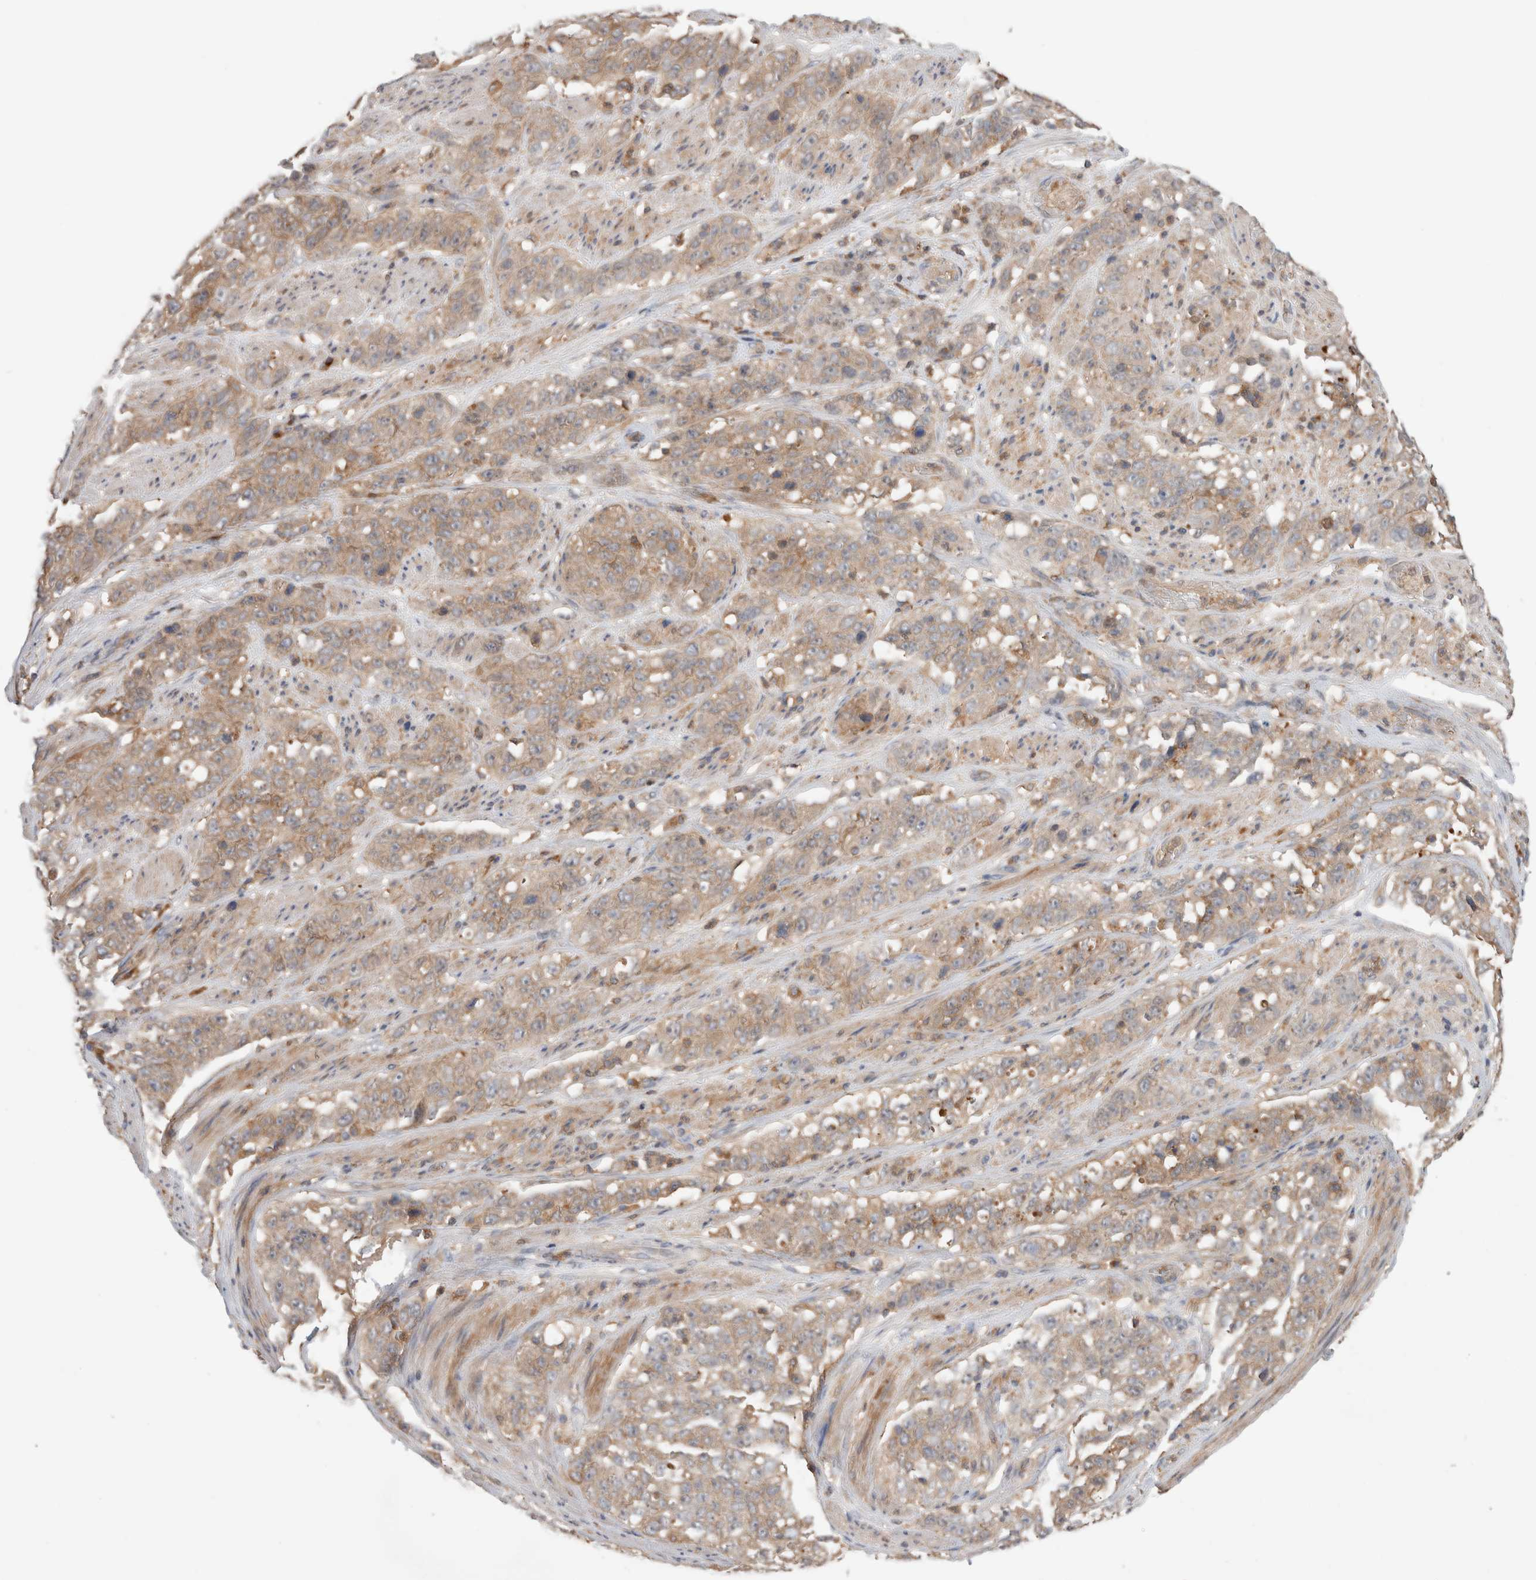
{"staining": {"intensity": "moderate", "quantity": ">75%", "location": "cytoplasmic/membranous"}, "tissue": "stomach cancer", "cell_type": "Tumor cells", "image_type": "cancer", "snomed": [{"axis": "morphology", "description": "Adenocarcinoma, NOS"}, {"axis": "topography", "description": "Stomach"}], "caption": "This image shows immunohistochemistry (IHC) staining of stomach cancer (adenocarcinoma), with medium moderate cytoplasmic/membranous positivity in approximately >75% of tumor cells.", "gene": "KLHL14", "patient": {"sex": "male", "age": 48}}